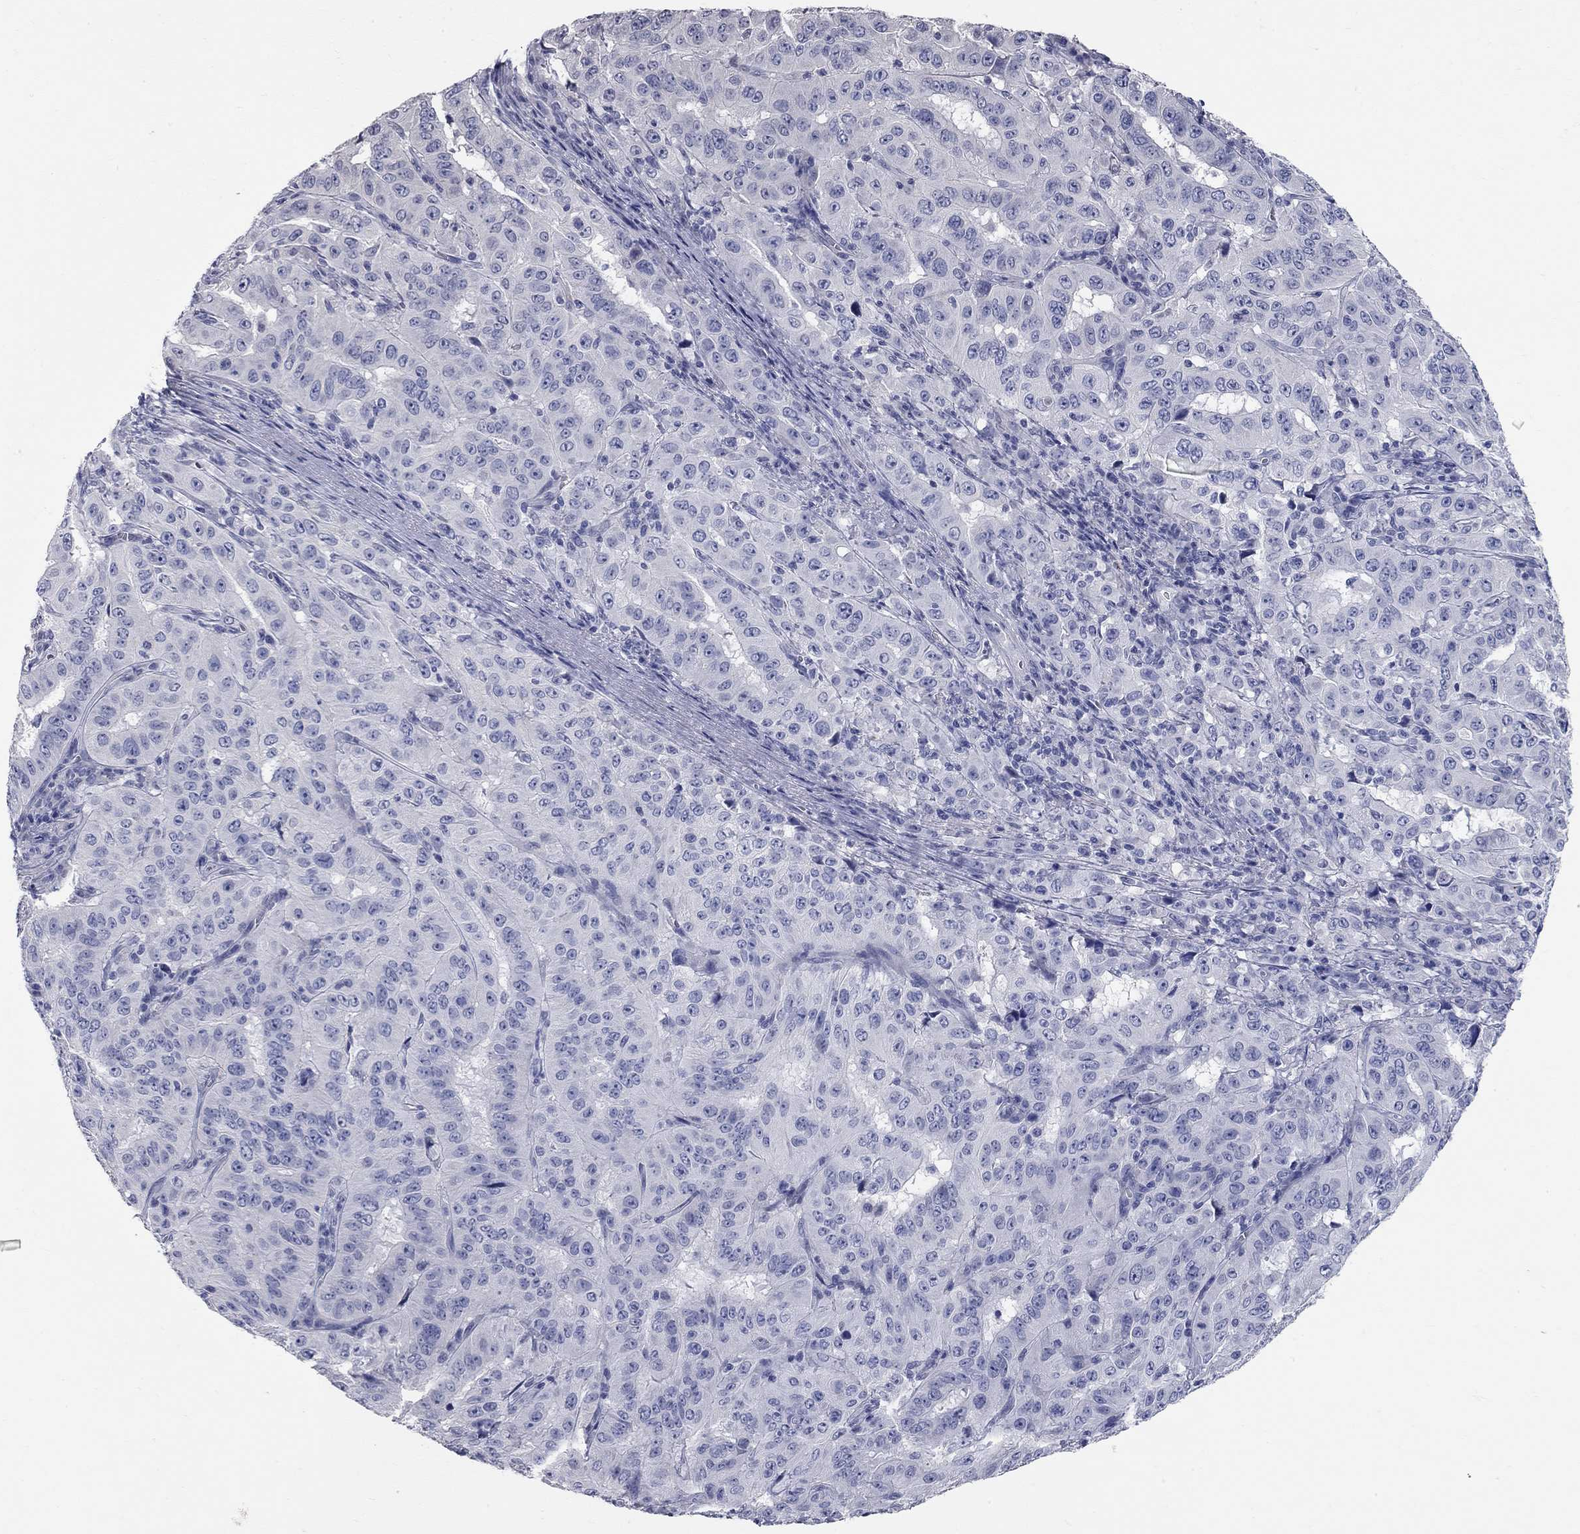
{"staining": {"intensity": "negative", "quantity": "none", "location": "none"}, "tissue": "pancreatic cancer", "cell_type": "Tumor cells", "image_type": "cancer", "snomed": [{"axis": "morphology", "description": "Adenocarcinoma, NOS"}, {"axis": "topography", "description": "Pancreas"}], "caption": "There is no significant expression in tumor cells of pancreatic cancer (adenocarcinoma).", "gene": "SYT12", "patient": {"sex": "male", "age": 63}}